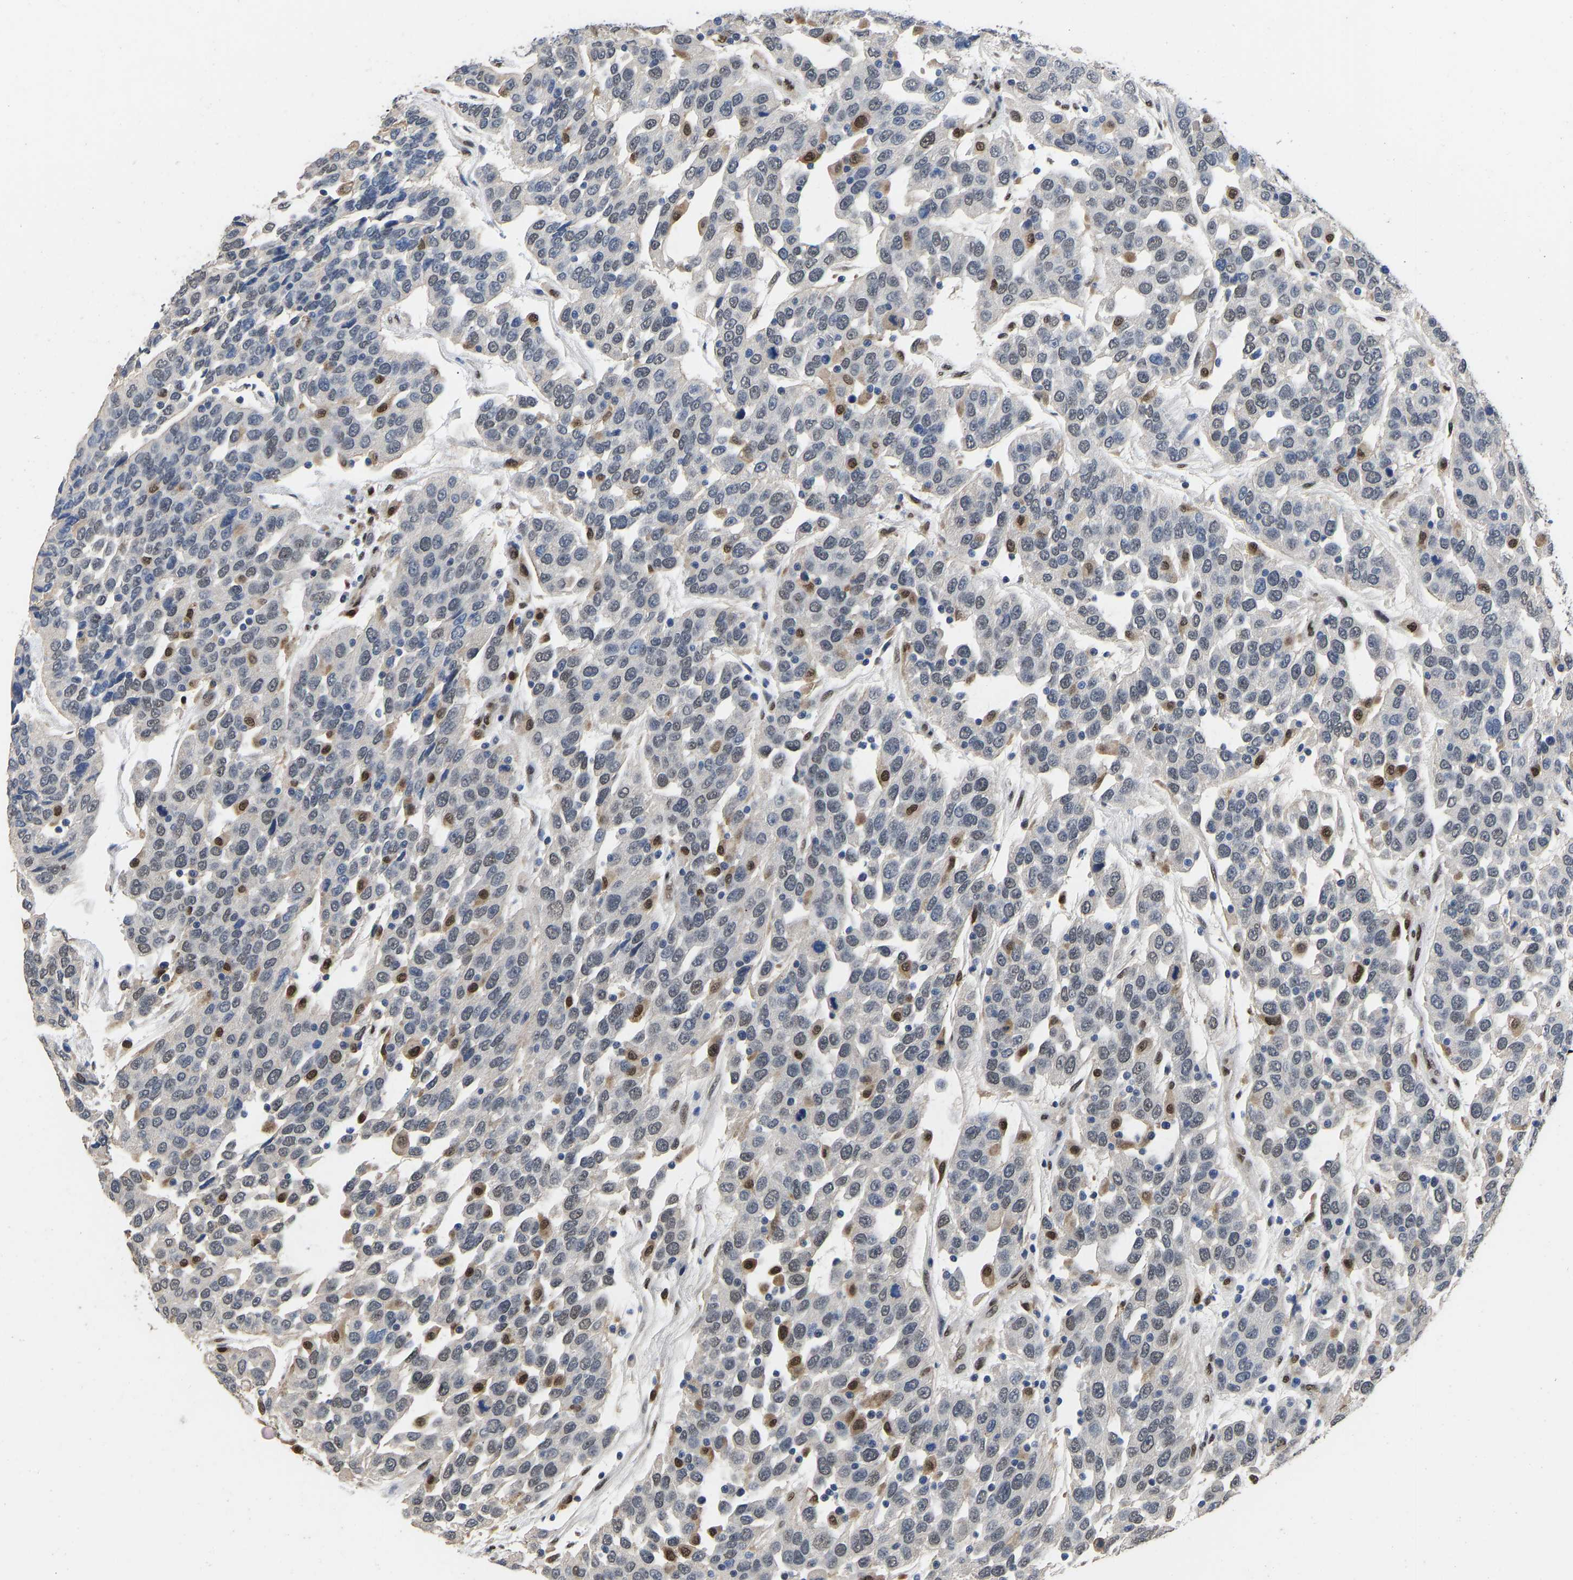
{"staining": {"intensity": "moderate", "quantity": "25%-75%", "location": "nuclear"}, "tissue": "urothelial cancer", "cell_type": "Tumor cells", "image_type": "cancer", "snomed": [{"axis": "morphology", "description": "Urothelial carcinoma, High grade"}, {"axis": "topography", "description": "Urinary bladder"}], "caption": "IHC of high-grade urothelial carcinoma demonstrates medium levels of moderate nuclear expression in about 25%-75% of tumor cells. (IHC, brightfield microscopy, high magnification).", "gene": "QKI", "patient": {"sex": "female", "age": 80}}